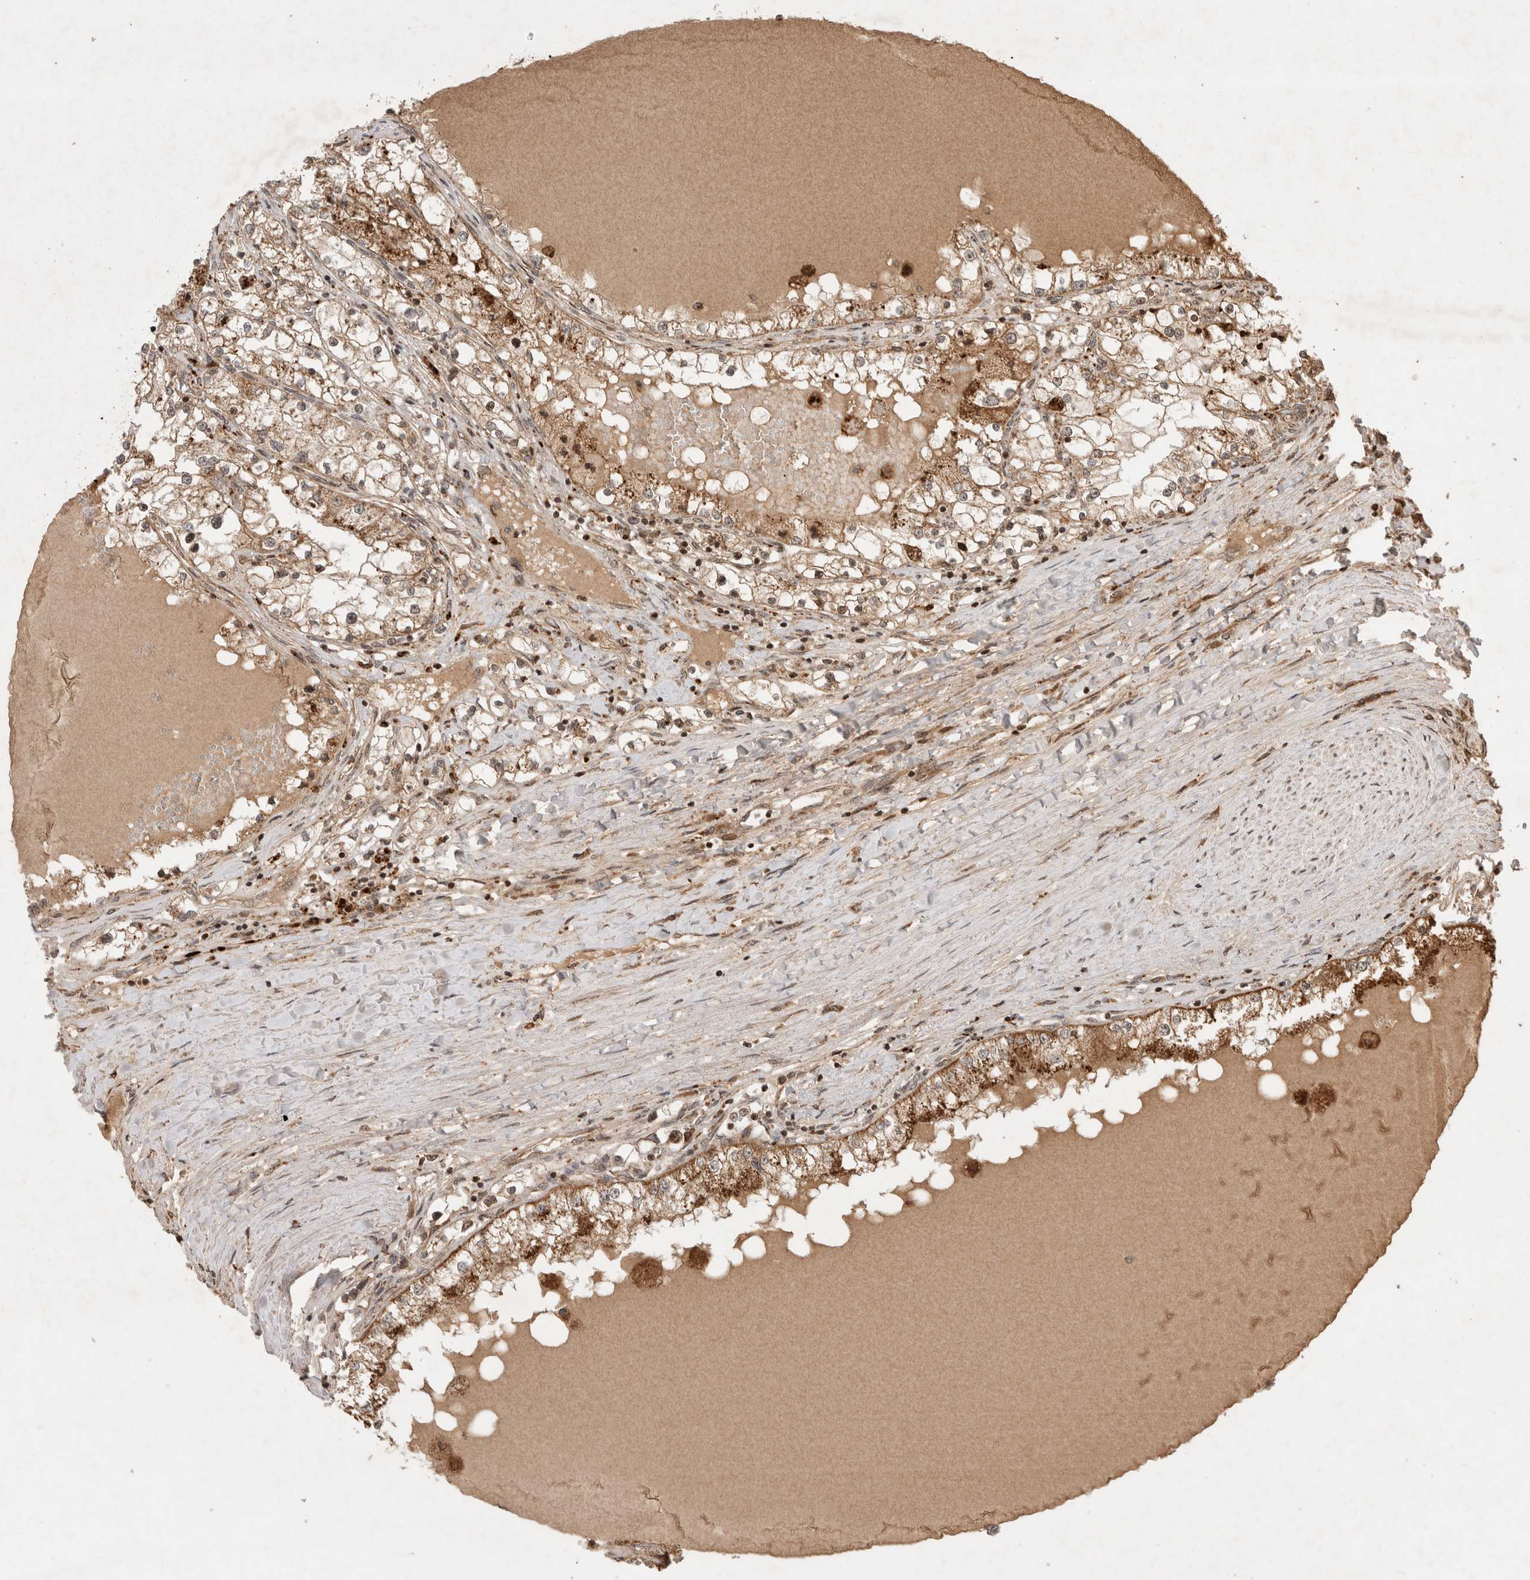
{"staining": {"intensity": "moderate", "quantity": "<25%", "location": "cytoplasmic/membranous"}, "tissue": "renal cancer", "cell_type": "Tumor cells", "image_type": "cancer", "snomed": [{"axis": "morphology", "description": "Adenocarcinoma, NOS"}, {"axis": "topography", "description": "Kidney"}], "caption": "Immunohistochemical staining of renal adenocarcinoma demonstrates low levels of moderate cytoplasmic/membranous protein positivity in approximately <25% of tumor cells.", "gene": "FAM221A", "patient": {"sex": "male", "age": 68}}